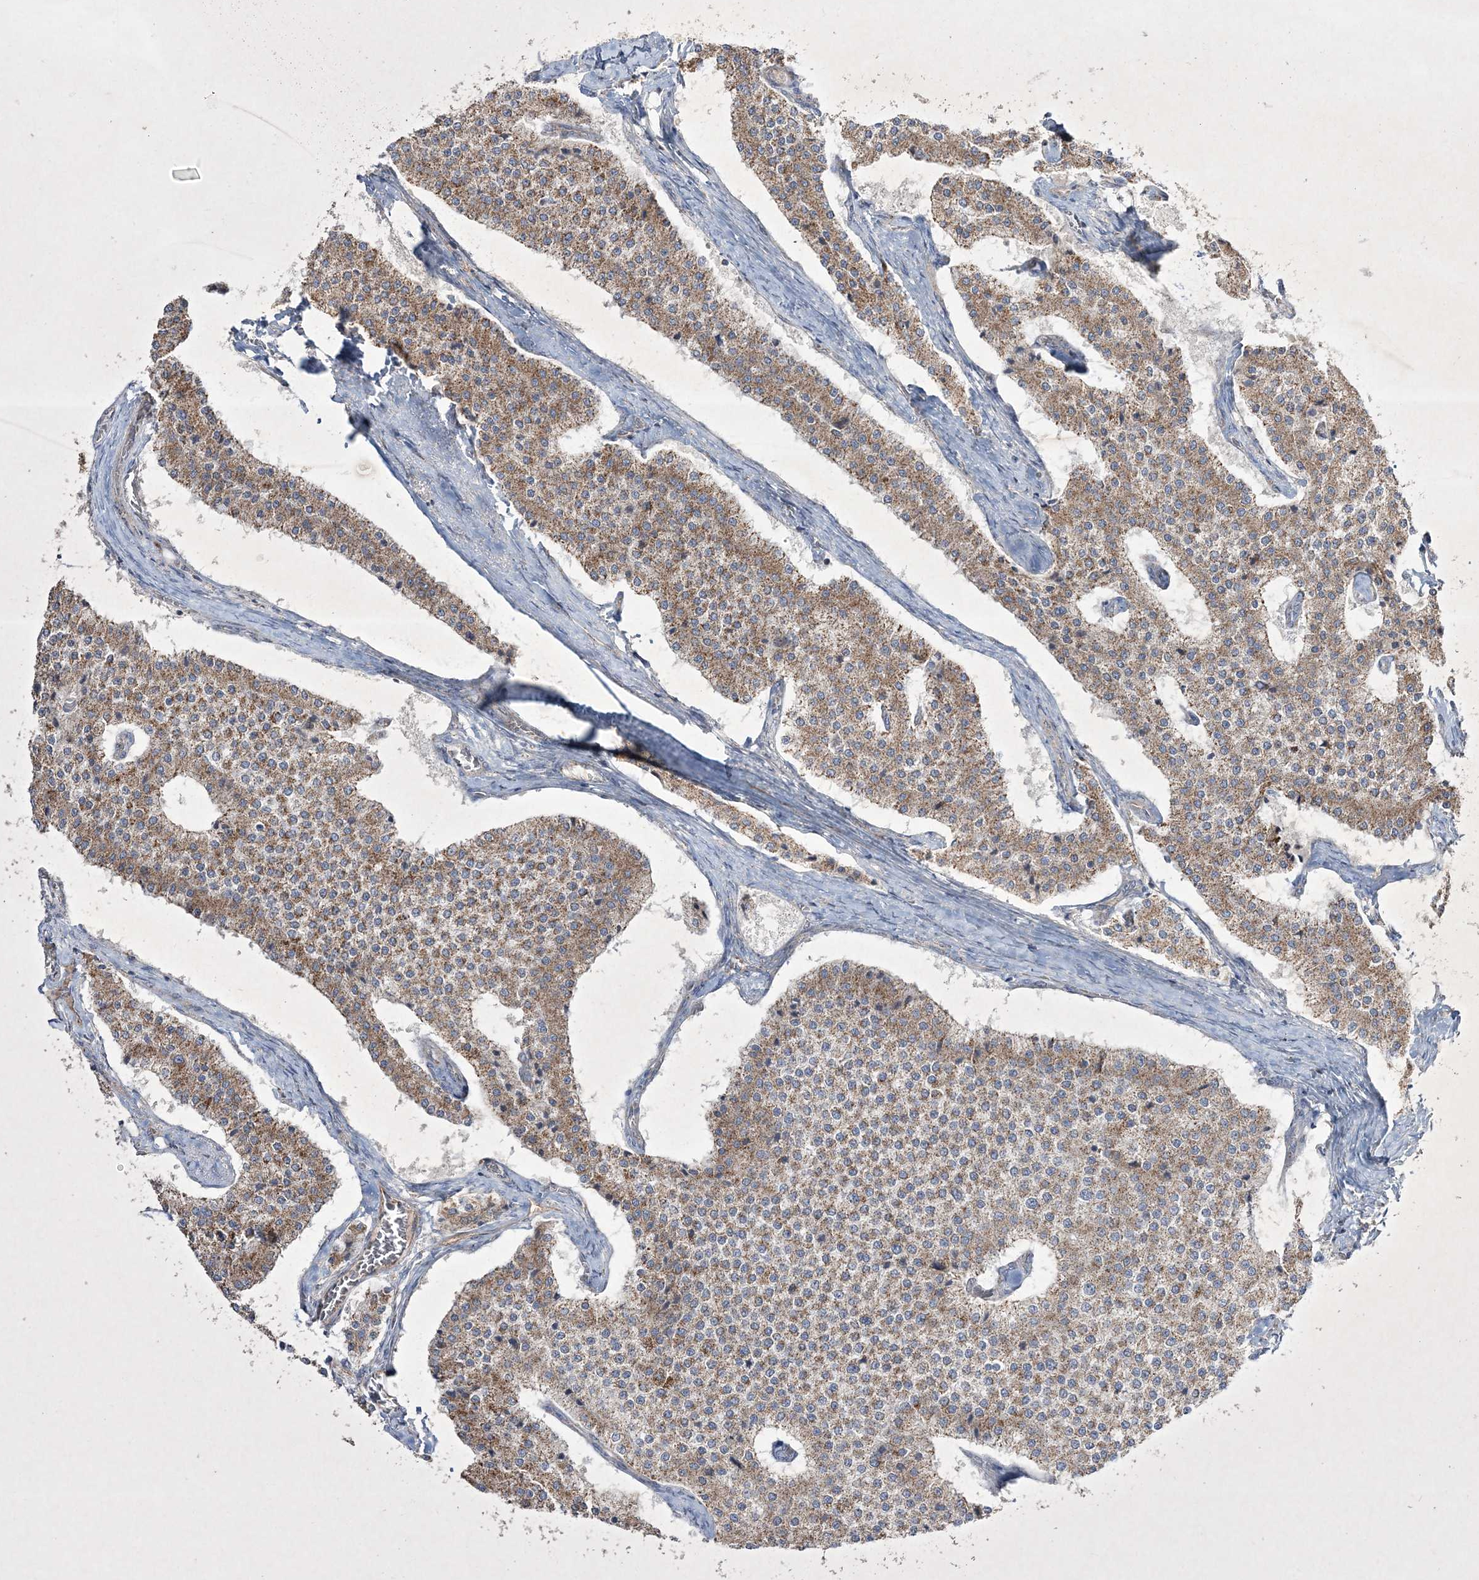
{"staining": {"intensity": "moderate", "quantity": ">75%", "location": "cytoplasmic/membranous"}, "tissue": "carcinoid", "cell_type": "Tumor cells", "image_type": "cancer", "snomed": [{"axis": "morphology", "description": "Carcinoid, malignant, NOS"}, {"axis": "topography", "description": "Colon"}], "caption": "Immunohistochemistry (IHC) of human carcinoid (malignant) shows medium levels of moderate cytoplasmic/membranous positivity in about >75% of tumor cells. The protein is stained brown, and the nuclei are stained in blue (DAB IHC with brightfield microscopy, high magnification).", "gene": "RICTOR", "patient": {"sex": "female", "age": 52}}